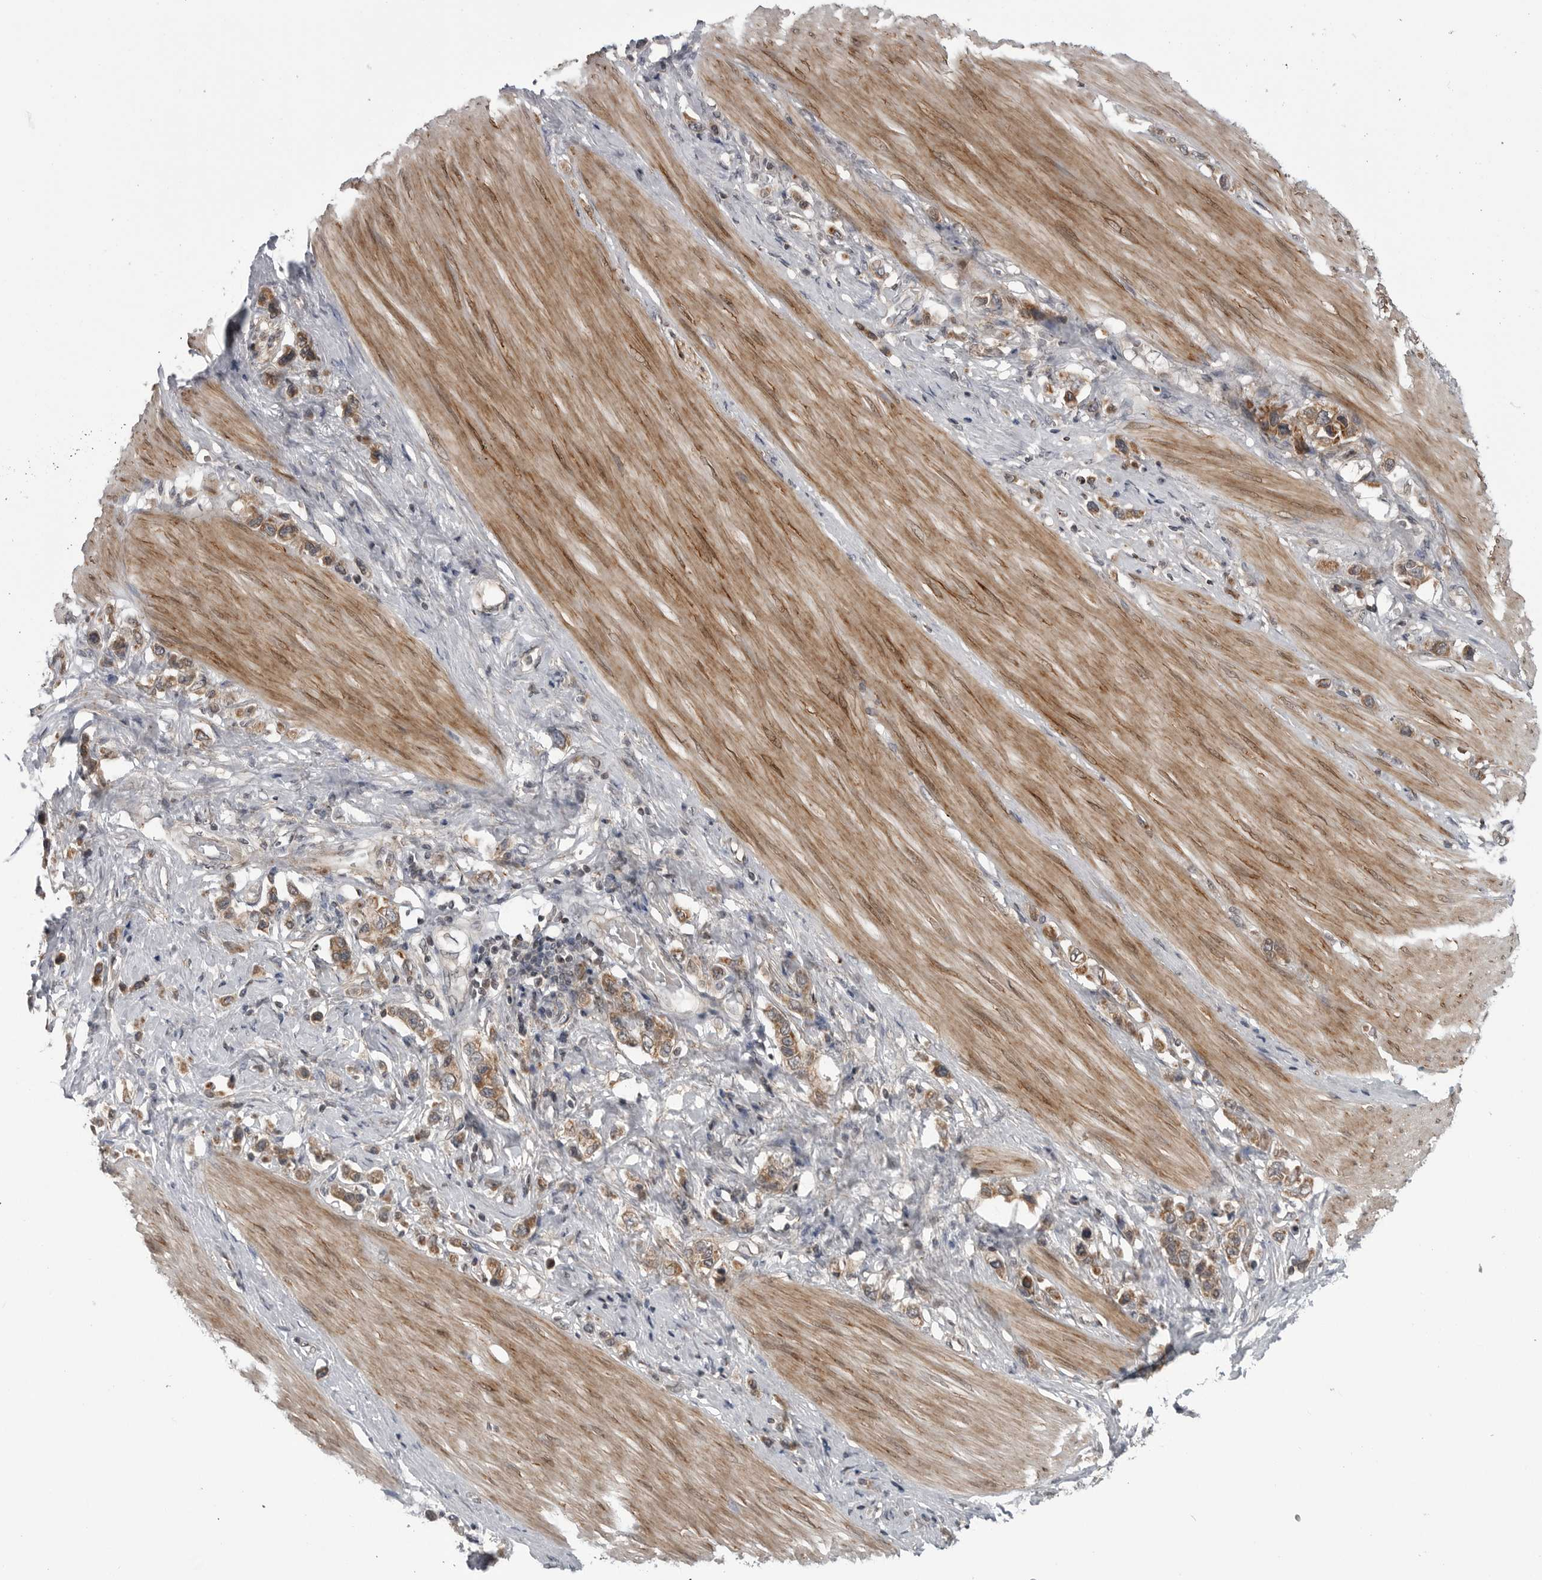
{"staining": {"intensity": "moderate", "quantity": ">75%", "location": "cytoplasmic/membranous"}, "tissue": "stomach cancer", "cell_type": "Tumor cells", "image_type": "cancer", "snomed": [{"axis": "morphology", "description": "Adenocarcinoma, NOS"}, {"axis": "topography", "description": "Stomach"}], "caption": "The image displays staining of stomach cancer, revealing moderate cytoplasmic/membranous protein positivity (brown color) within tumor cells. Nuclei are stained in blue.", "gene": "FAAP100", "patient": {"sex": "female", "age": 65}}